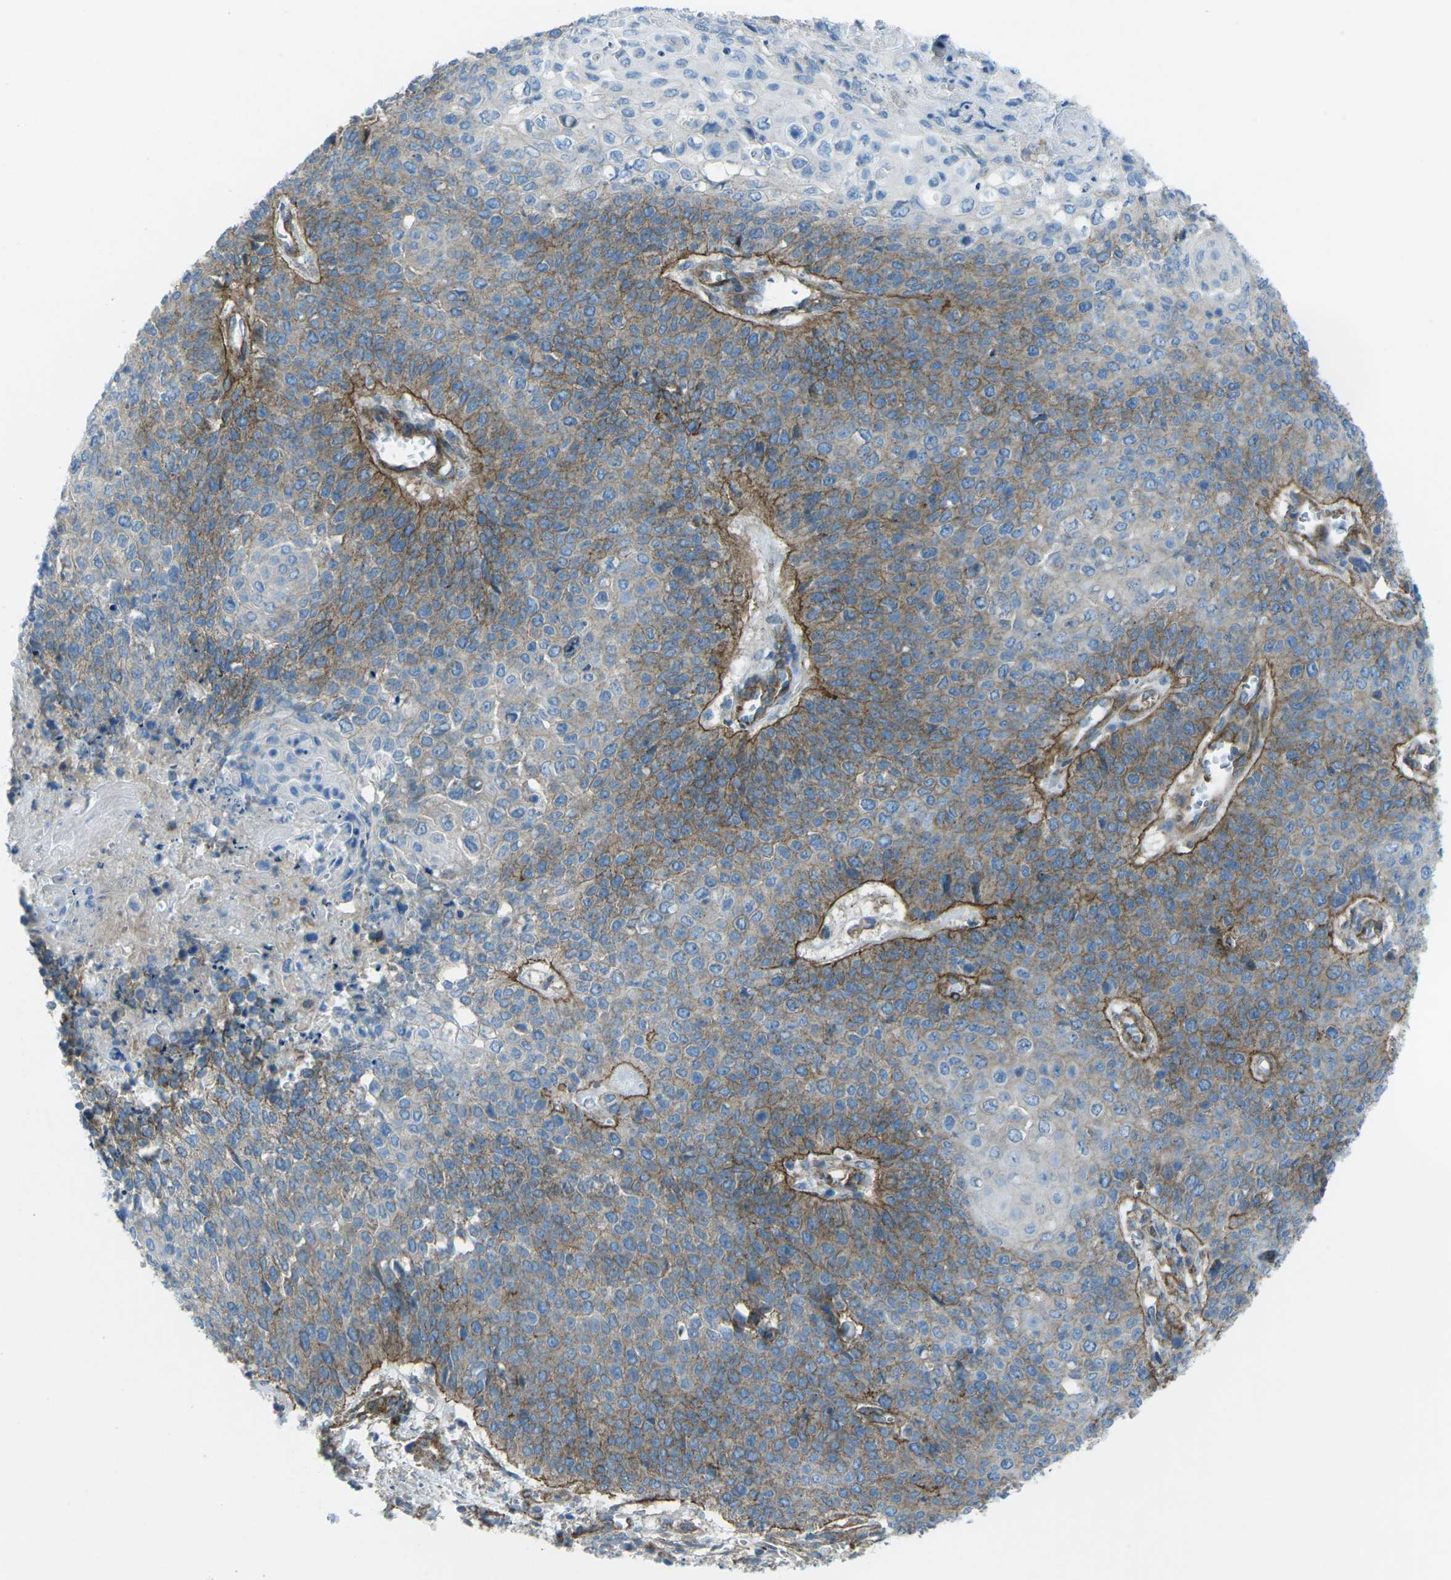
{"staining": {"intensity": "moderate", "quantity": "<25%", "location": "cytoplasmic/membranous"}, "tissue": "cervical cancer", "cell_type": "Tumor cells", "image_type": "cancer", "snomed": [{"axis": "morphology", "description": "Squamous cell carcinoma, NOS"}, {"axis": "topography", "description": "Cervix"}], "caption": "Cervical squamous cell carcinoma was stained to show a protein in brown. There is low levels of moderate cytoplasmic/membranous expression in about <25% of tumor cells. Nuclei are stained in blue.", "gene": "UTRN", "patient": {"sex": "female", "age": 39}}